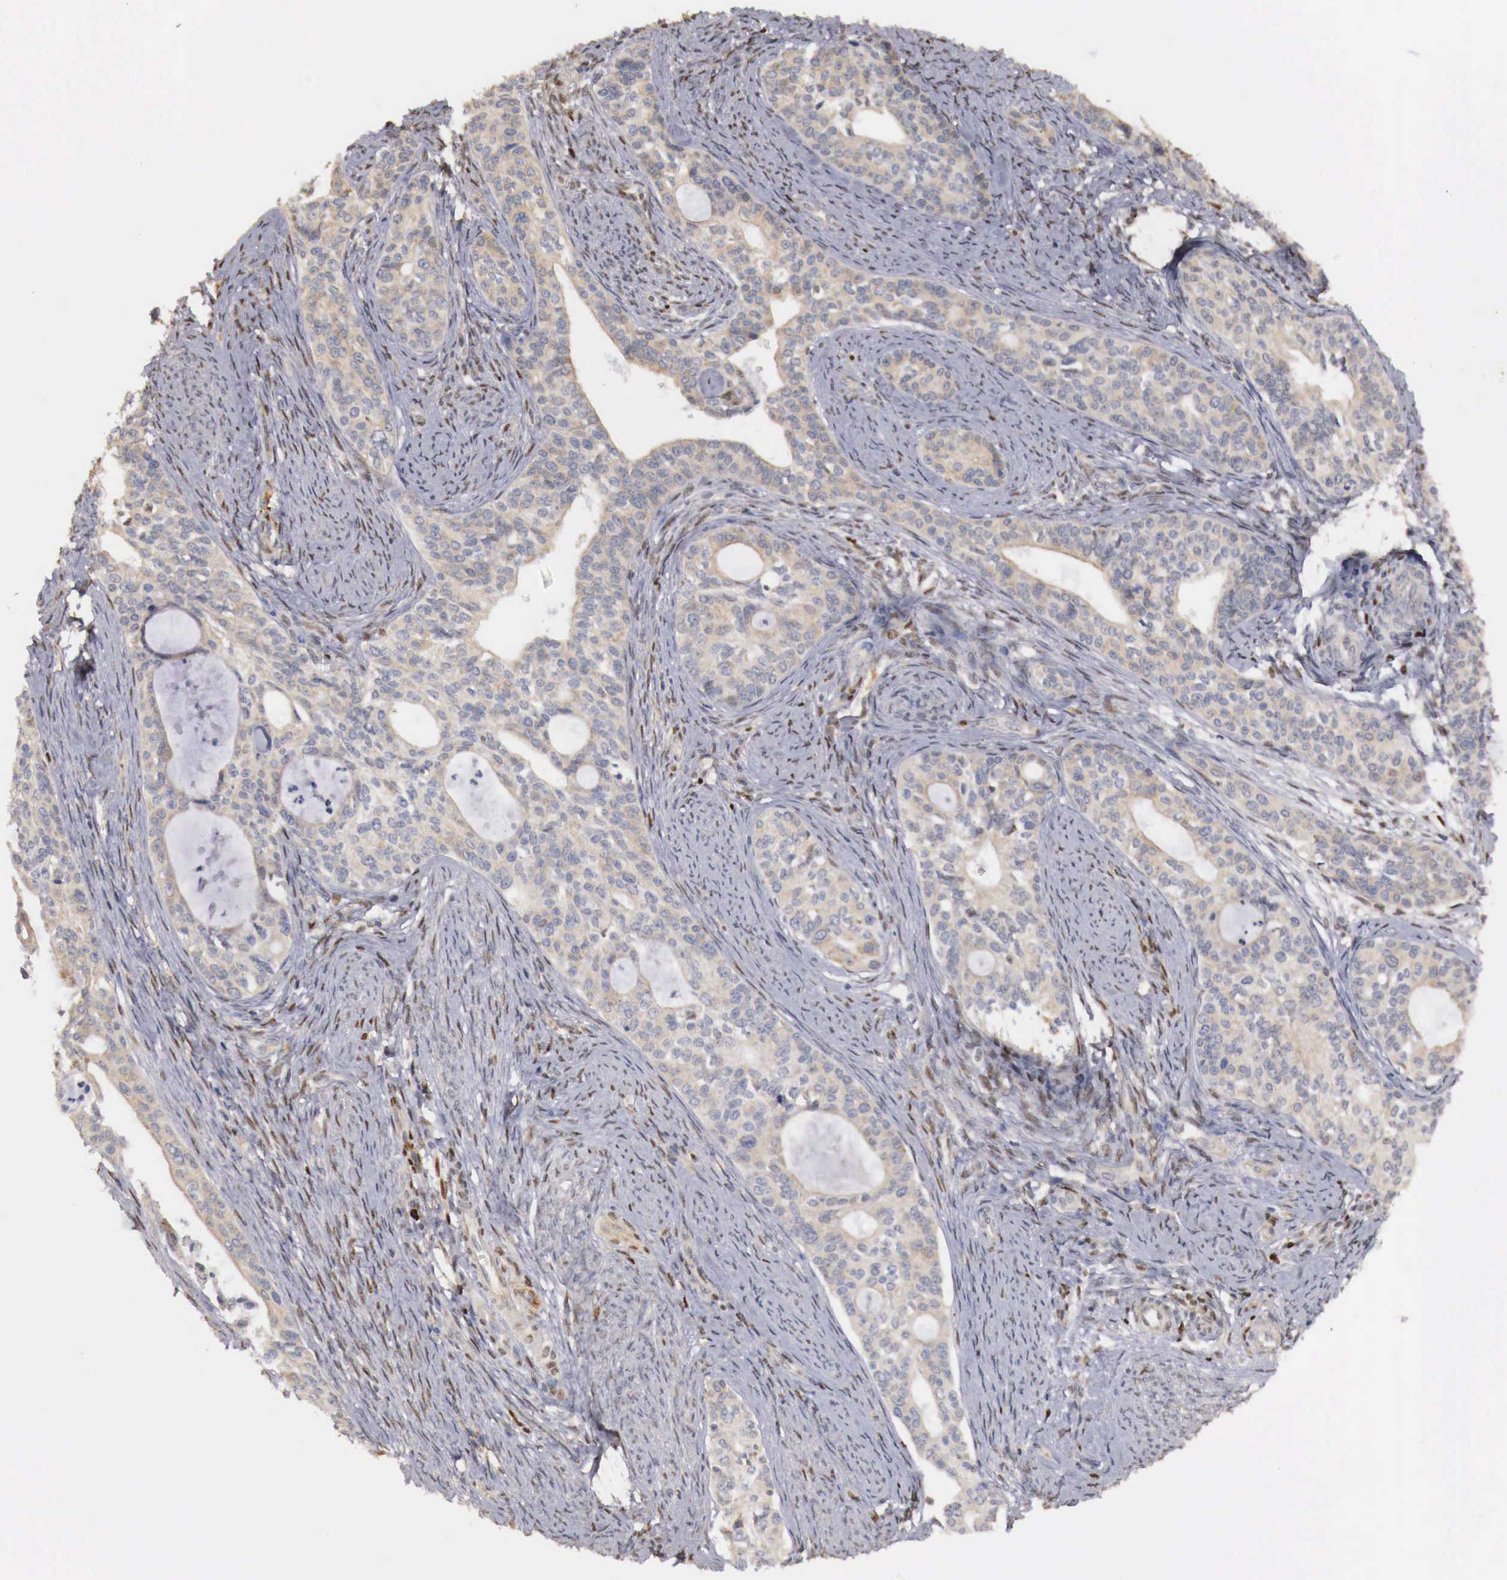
{"staining": {"intensity": "negative", "quantity": "none", "location": "none"}, "tissue": "cervical cancer", "cell_type": "Tumor cells", "image_type": "cancer", "snomed": [{"axis": "morphology", "description": "Squamous cell carcinoma, NOS"}, {"axis": "topography", "description": "Cervix"}], "caption": "Tumor cells show no significant protein expression in cervical cancer. (Brightfield microscopy of DAB IHC at high magnification).", "gene": "KHDRBS2", "patient": {"sex": "female", "age": 34}}